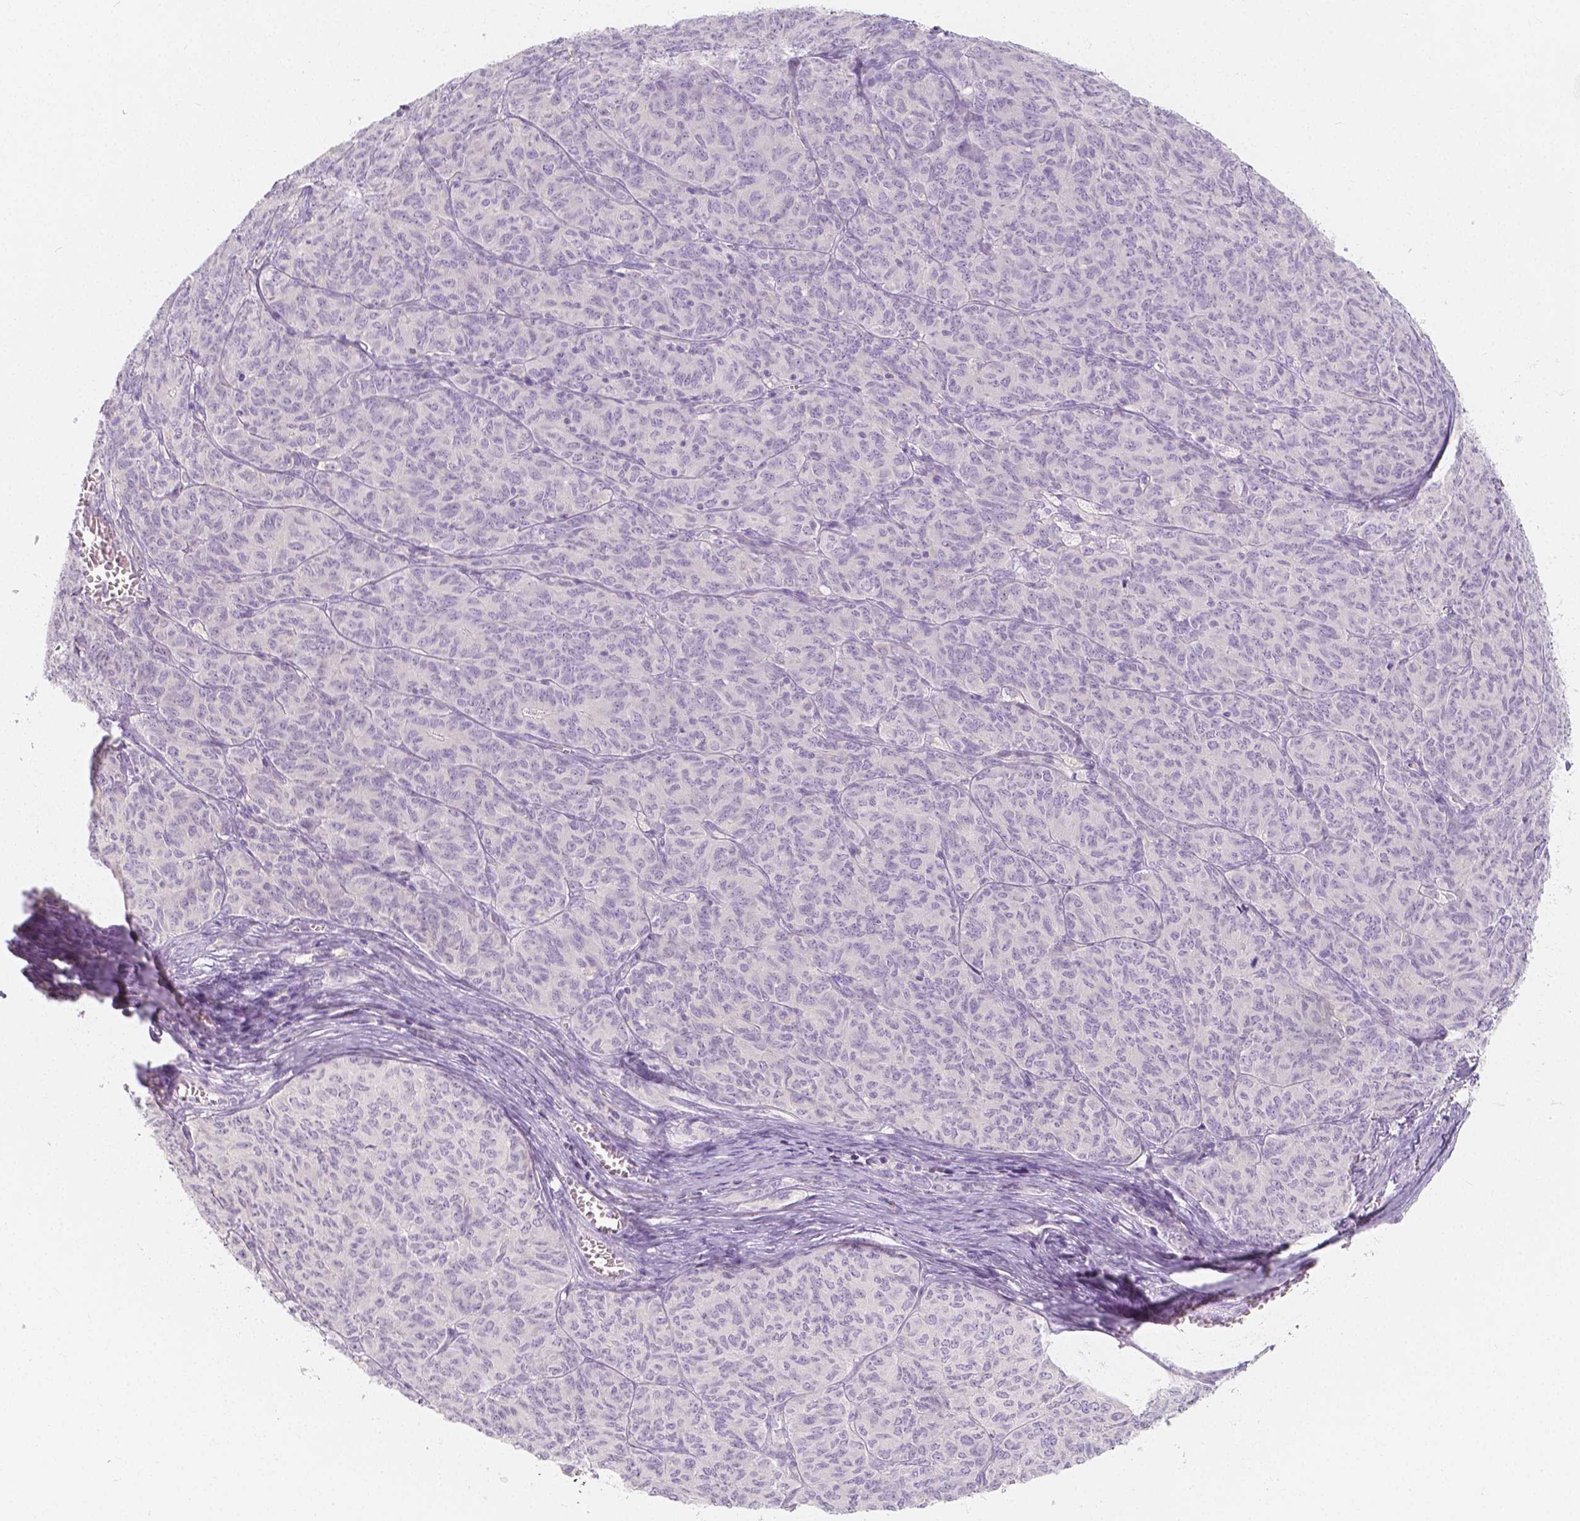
{"staining": {"intensity": "negative", "quantity": "none", "location": "none"}, "tissue": "ovarian cancer", "cell_type": "Tumor cells", "image_type": "cancer", "snomed": [{"axis": "morphology", "description": "Carcinoma, endometroid"}, {"axis": "topography", "description": "Ovary"}], "caption": "The histopathology image demonstrates no staining of tumor cells in ovarian cancer.", "gene": "BATF", "patient": {"sex": "female", "age": 80}}